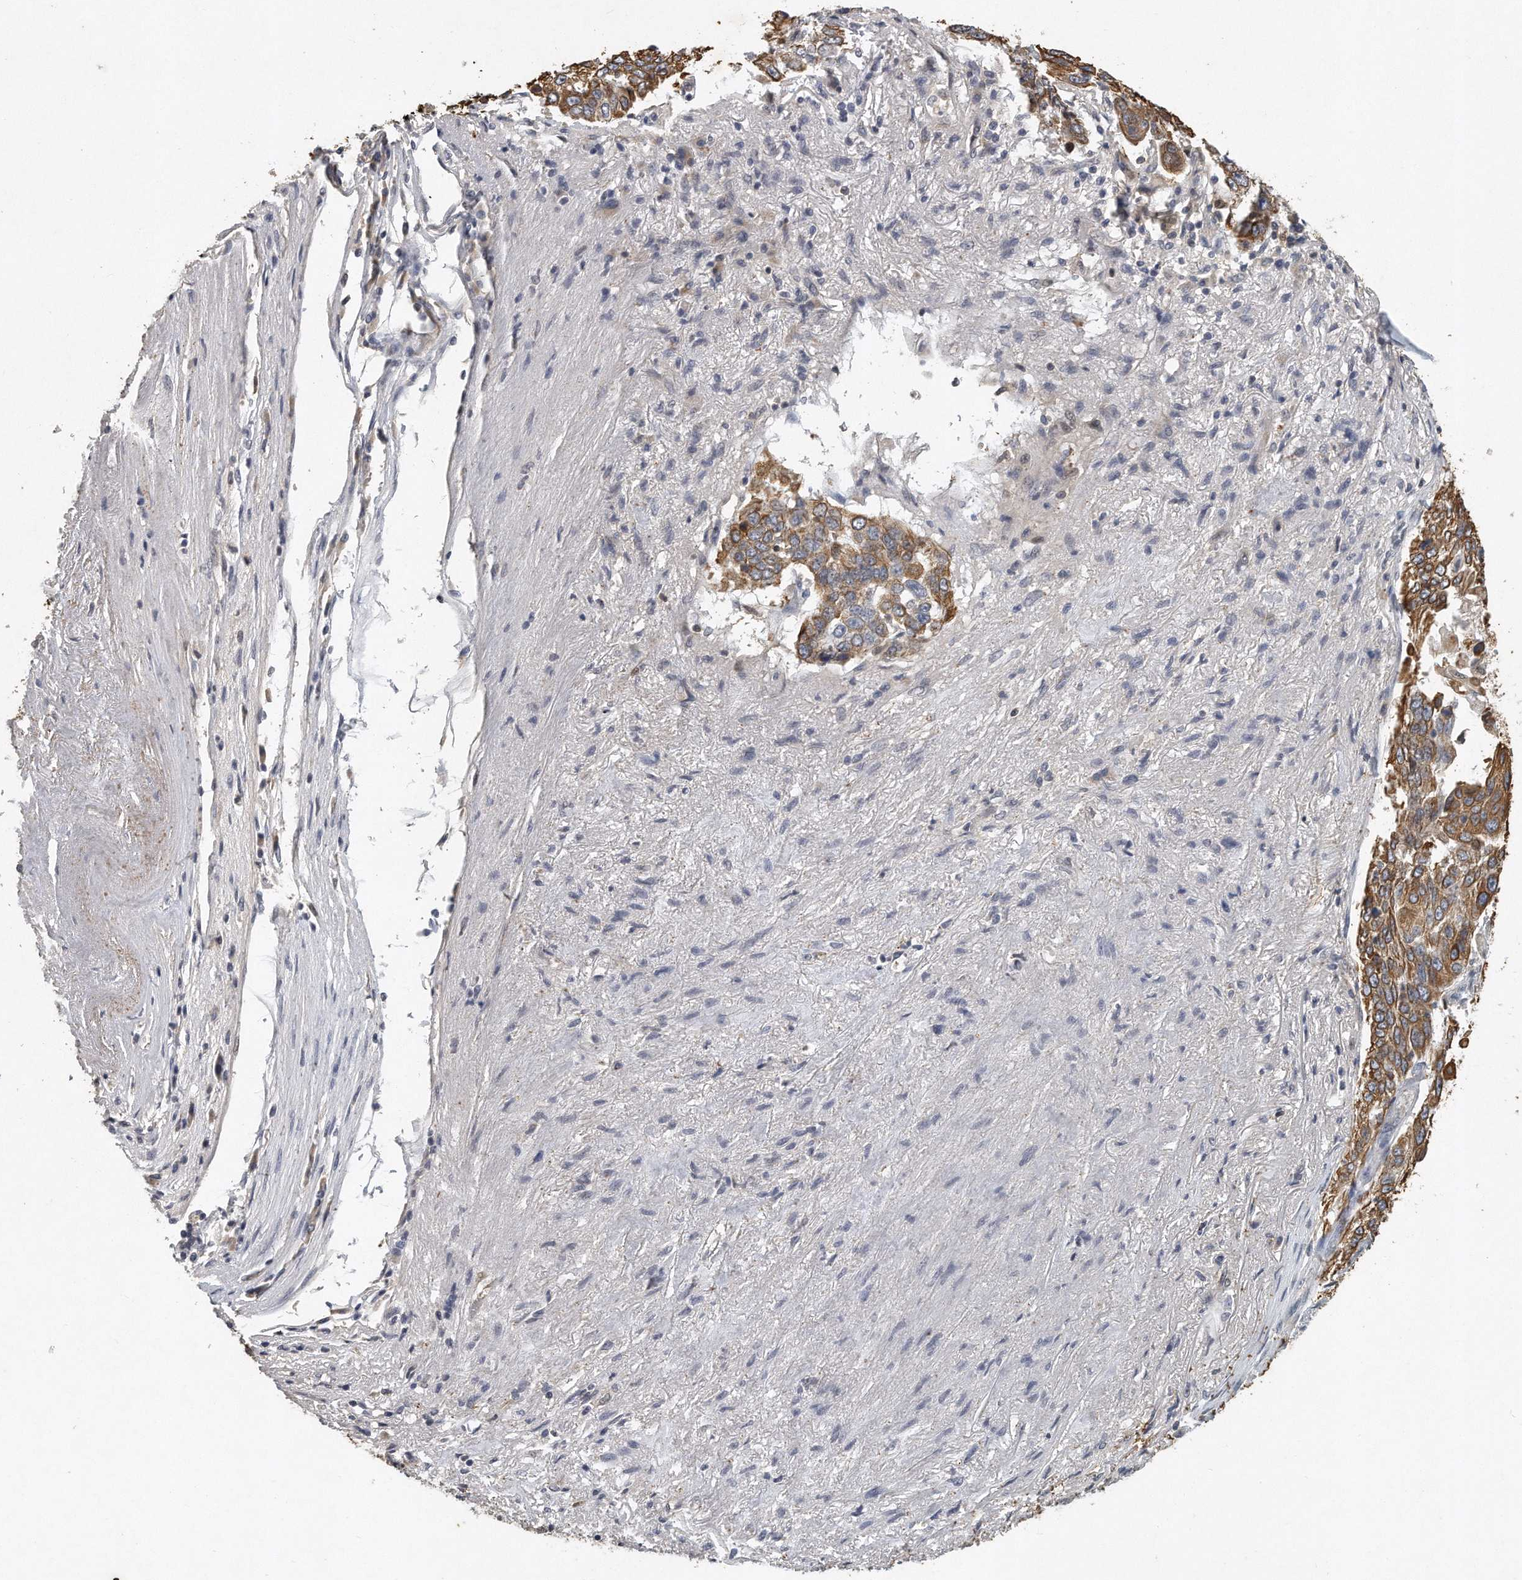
{"staining": {"intensity": "moderate", "quantity": ">75%", "location": "cytoplasmic/membranous"}, "tissue": "lung cancer", "cell_type": "Tumor cells", "image_type": "cancer", "snomed": [{"axis": "morphology", "description": "Squamous cell carcinoma, NOS"}, {"axis": "topography", "description": "Lung"}], "caption": "High-magnification brightfield microscopy of squamous cell carcinoma (lung) stained with DAB (3,3'-diaminobenzidine) (brown) and counterstained with hematoxylin (blue). tumor cells exhibit moderate cytoplasmic/membranous staining is identified in approximately>75% of cells.", "gene": "CAMK1", "patient": {"sex": "male", "age": 66}}